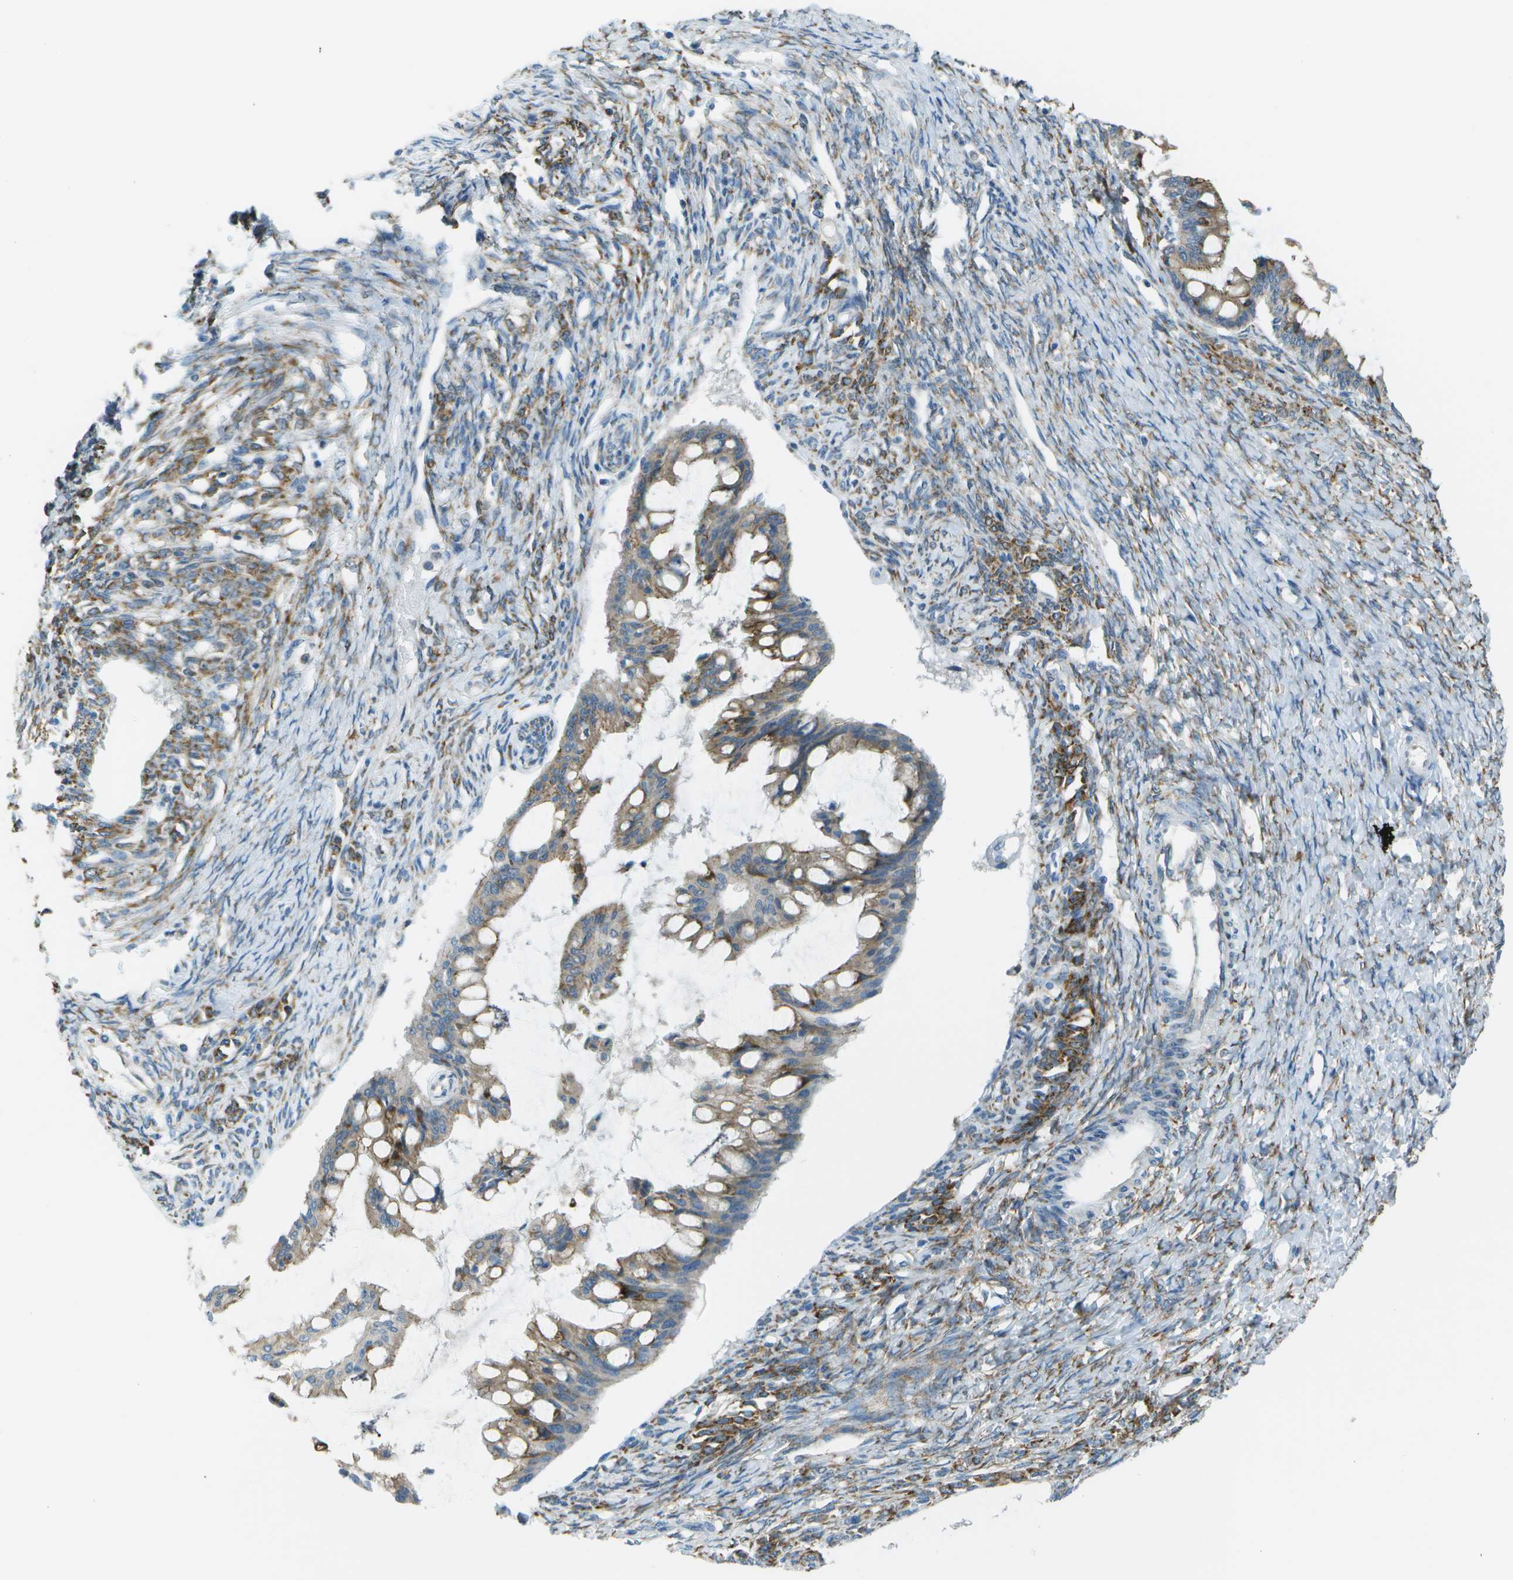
{"staining": {"intensity": "moderate", "quantity": ">75%", "location": "cytoplasmic/membranous"}, "tissue": "ovarian cancer", "cell_type": "Tumor cells", "image_type": "cancer", "snomed": [{"axis": "morphology", "description": "Cystadenocarcinoma, mucinous, NOS"}, {"axis": "topography", "description": "Ovary"}], "caption": "This is an image of immunohistochemistry staining of ovarian cancer (mucinous cystadenocarcinoma), which shows moderate positivity in the cytoplasmic/membranous of tumor cells.", "gene": "KCTD3", "patient": {"sex": "female", "age": 73}}